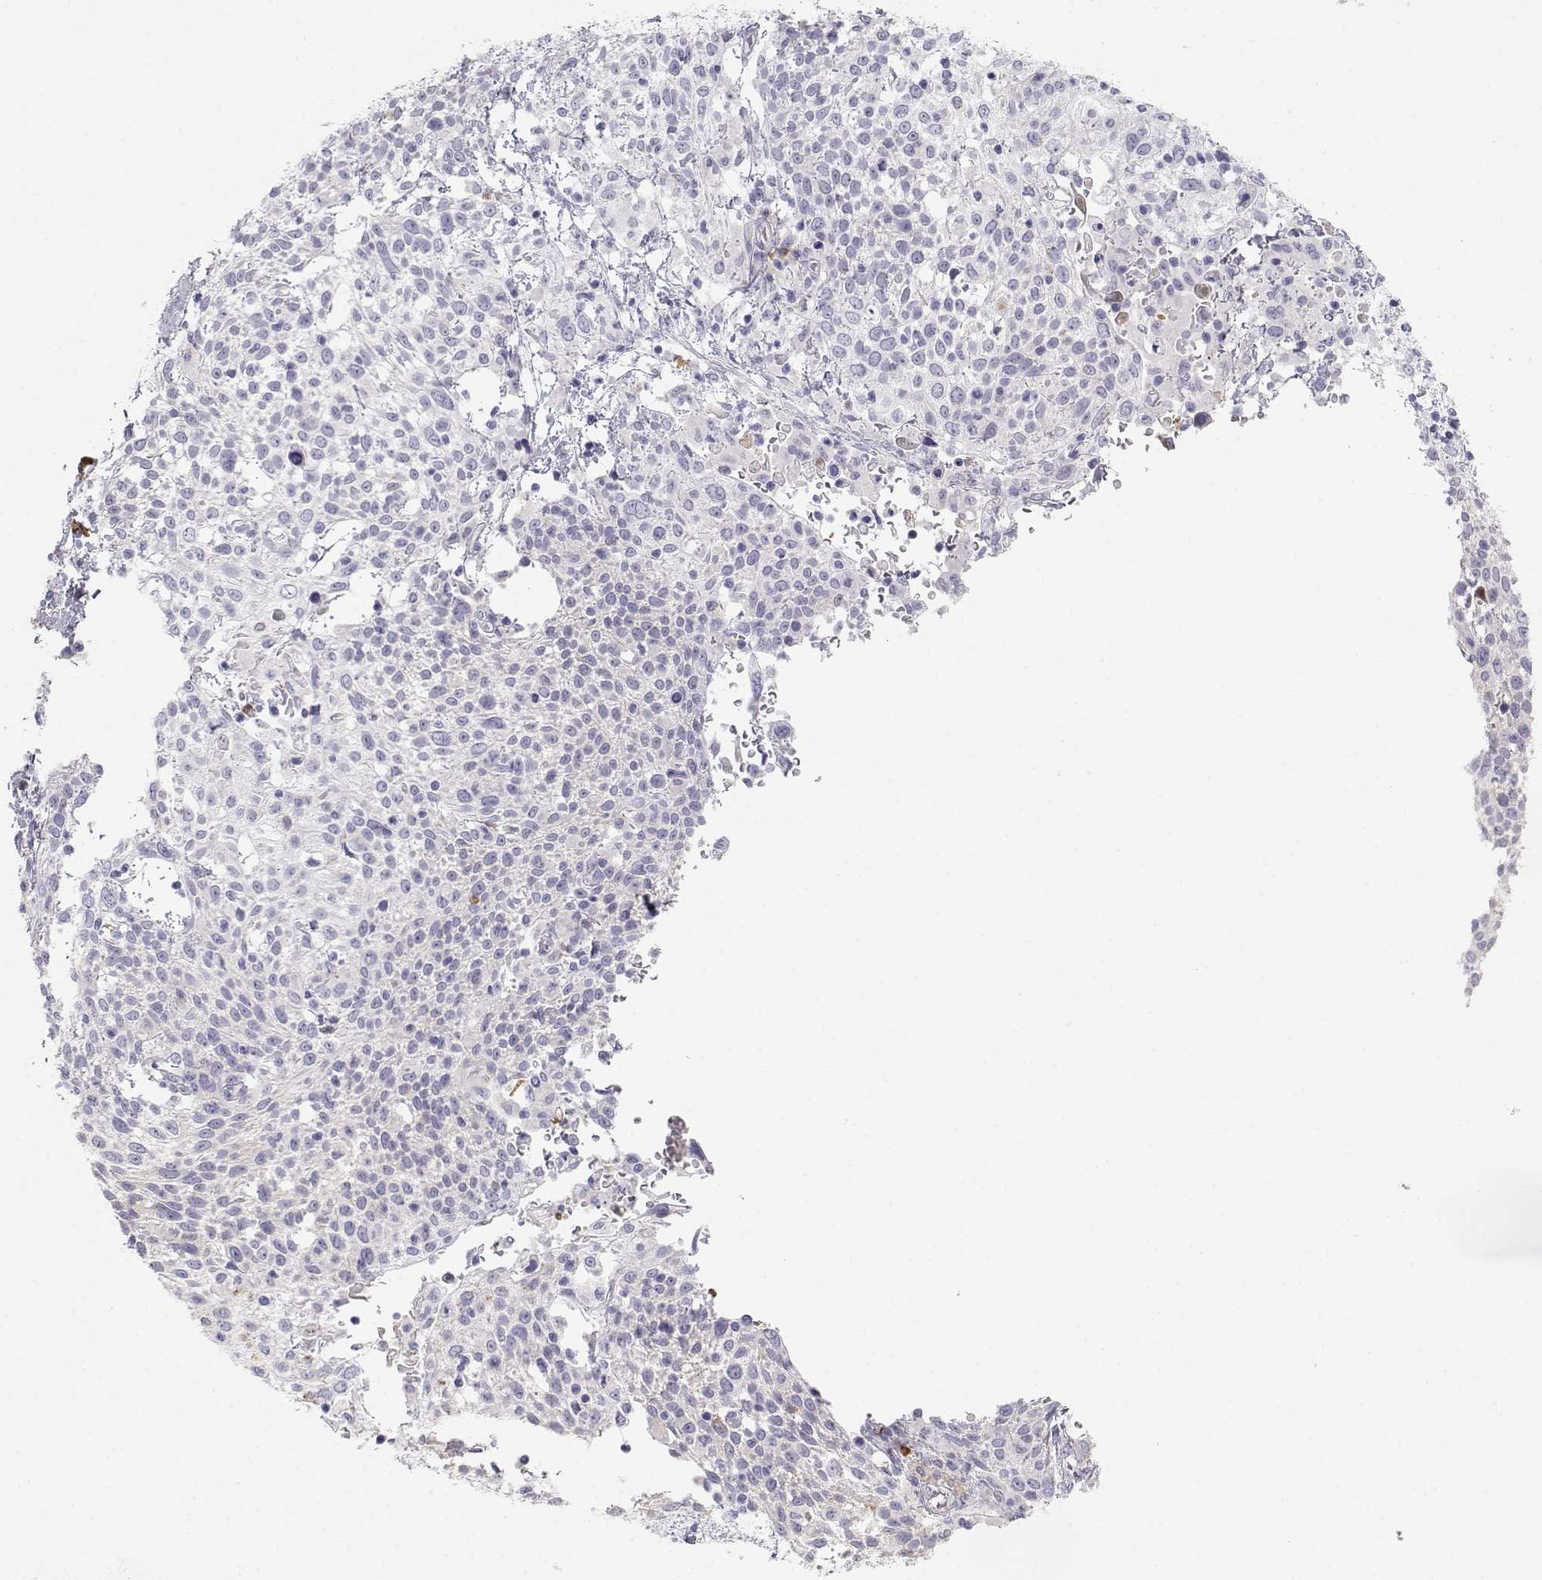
{"staining": {"intensity": "negative", "quantity": "none", "location": "none"}, "tissue": "cervical cancer", "cell_type": "Tumor cells", "image_type": "cancer", "snomed": [{"axis": "morphology", "description": "Squamous cell carcinoma, NOS"}, {"axis": "topography", "description": "Cervix"}], "caption": "This histopathology image is of squamous cell carcinoma (cervical) stained with IHC to label a protein in brown with the nuclei are counter-stained blue. There is no staining in tumor cells.", "gene": "CDHR1", "patient": {"sex": "female", "age": 61}}